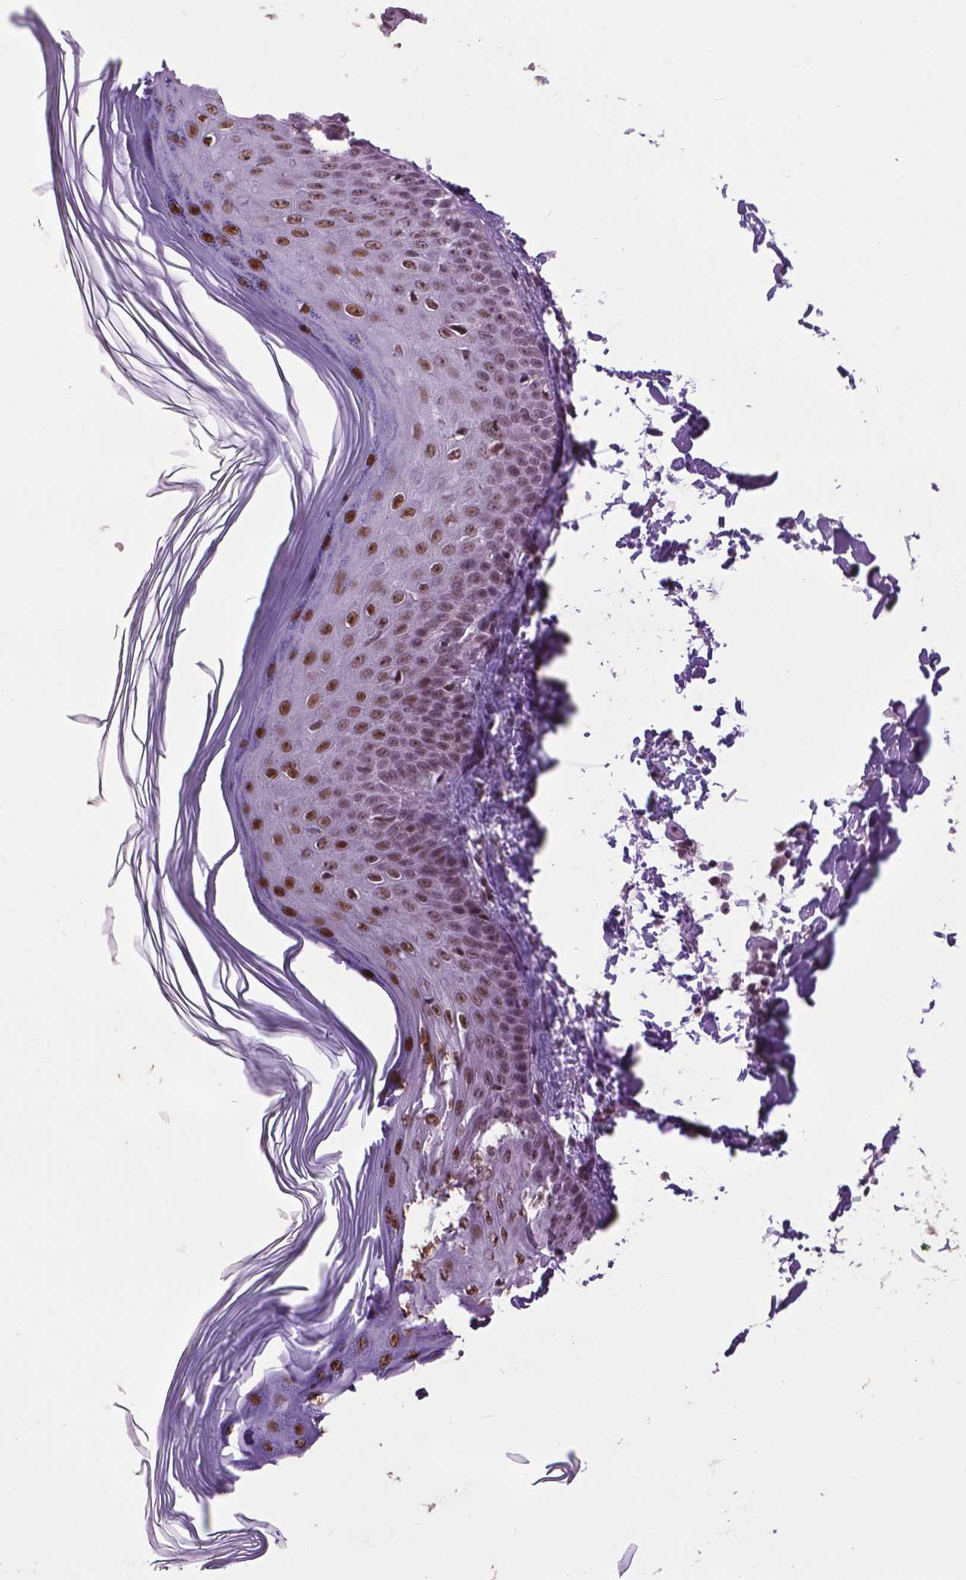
{"staining": {"intensity": "weak", "quantity": "25%-75%", "location": "cytoplasmic/membranous,nuclear"}, "tissue": "skin", "cell_type": "Fibroblasts", "image_type": "normal", "snomed": [{"axis": "morphology", "description": "Normal tissue, NOS"}, {"axis": "topography", "description": "Skin"}], "caption": "Skin was stained to show a protein in brown. There is low levels of weak cytoplasmic/membranous,nuclear staining in approximately 25%-75% of fibroblasts. Using DAB (3,3'-diaminobenzidine) (brown) and hematoxylin (blue) stains, captured at high magnification using brightfield microscopy.", "gene": "EAF1", "patient": {"sex": "female", "age": 62}}